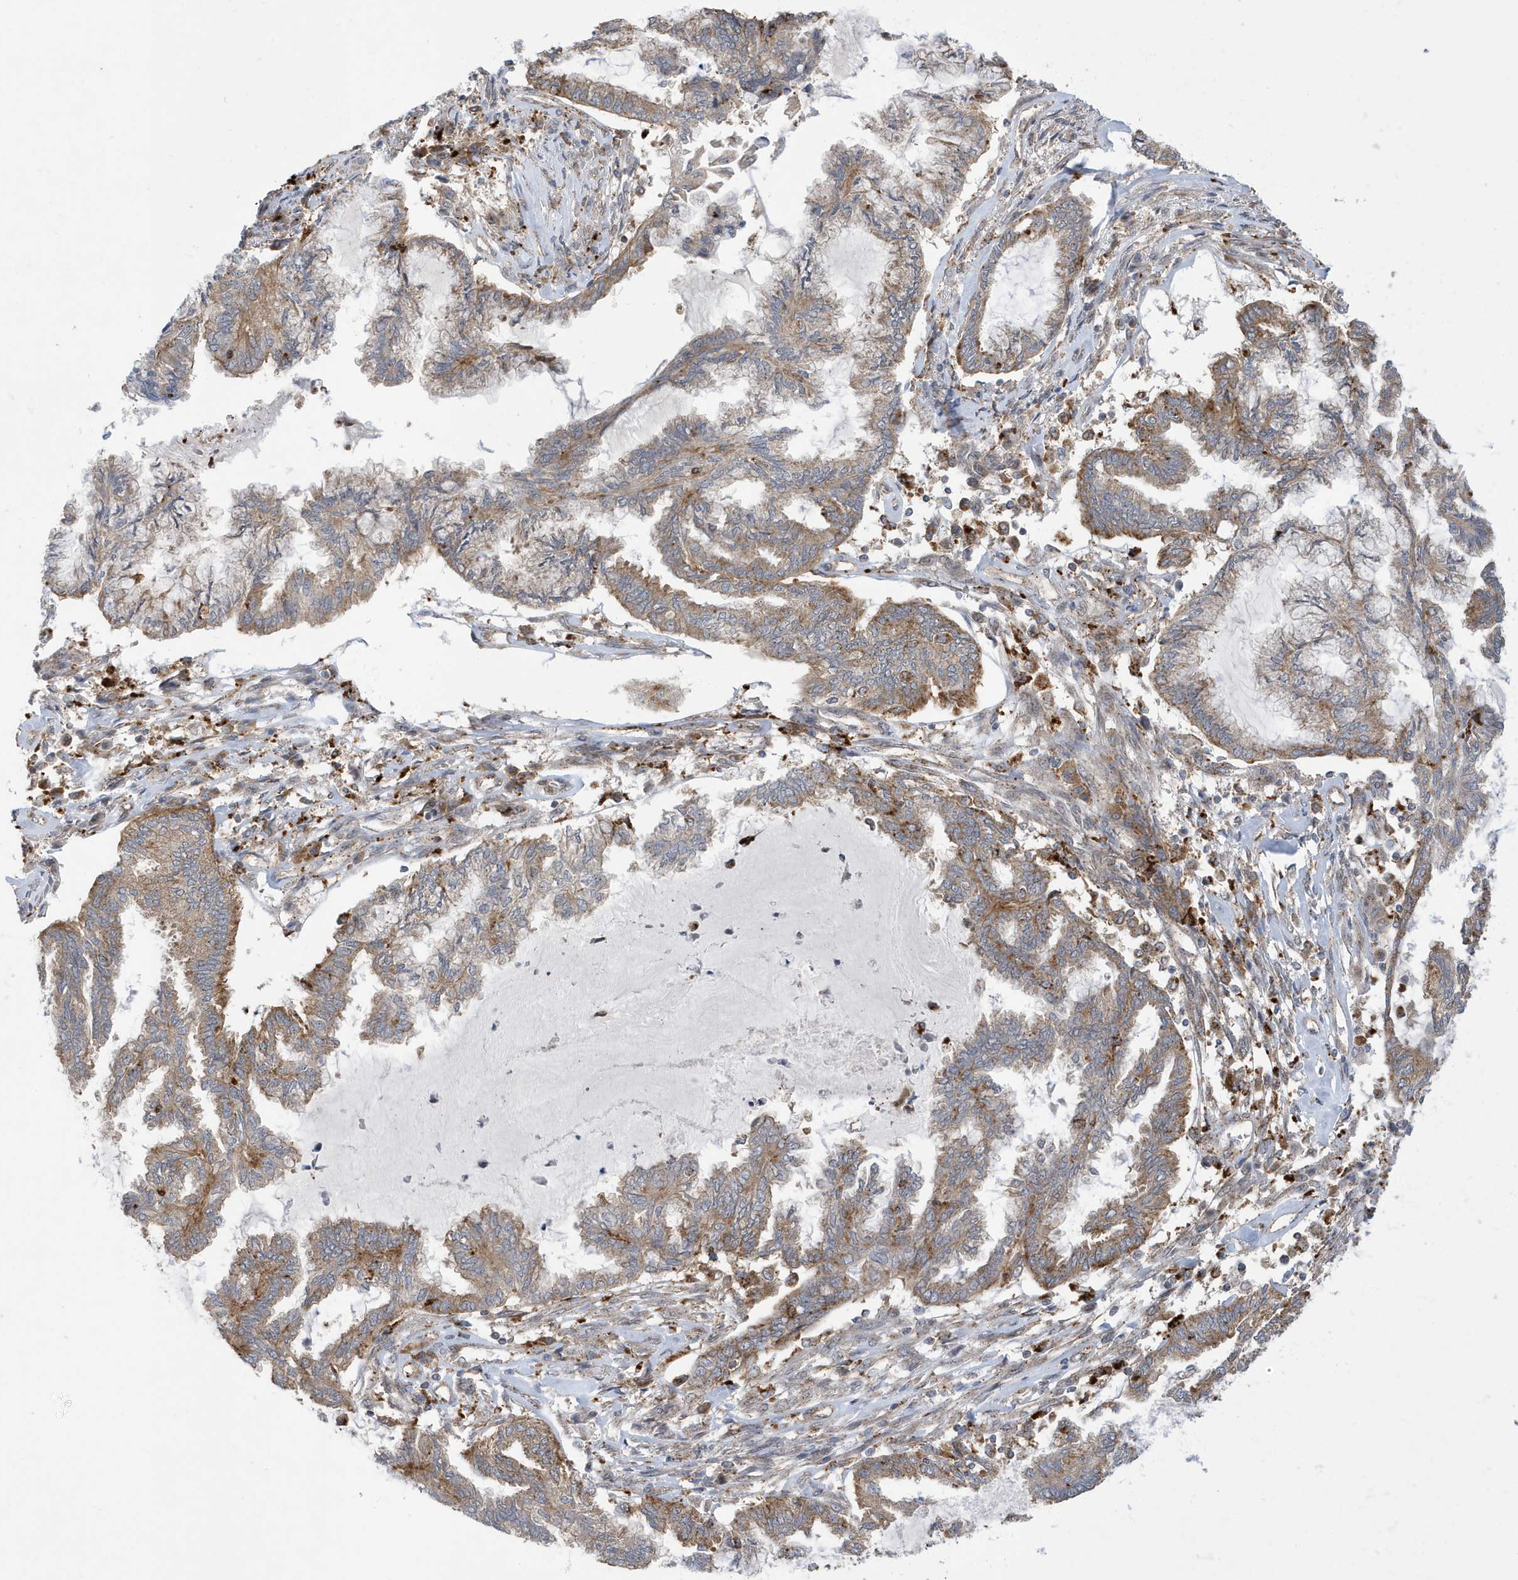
{"staining": {"intensity": "moderate", "quantity": ">75%", "location": "cytoplasmic/membranous"}, "tissue": "endometrial cancer", "cell_type": "Tumor cells", "image_type": "cancer", "snomed": [{"axis": "morphology", "description": "Adenocarcinoma, NOS"}, {"axis": "topography", "description": "Endometrium"}], "caption": "Immunohistochemistry histopathology image of human endometrial adenocarcinoma stained for a protein (brown), which shows medium levels of moderate cytoplasmic/membranous expression in approximately >75% of tumor cells.", "gene": "ZNF507", "patient": {"sex": "female", "age": 86}}